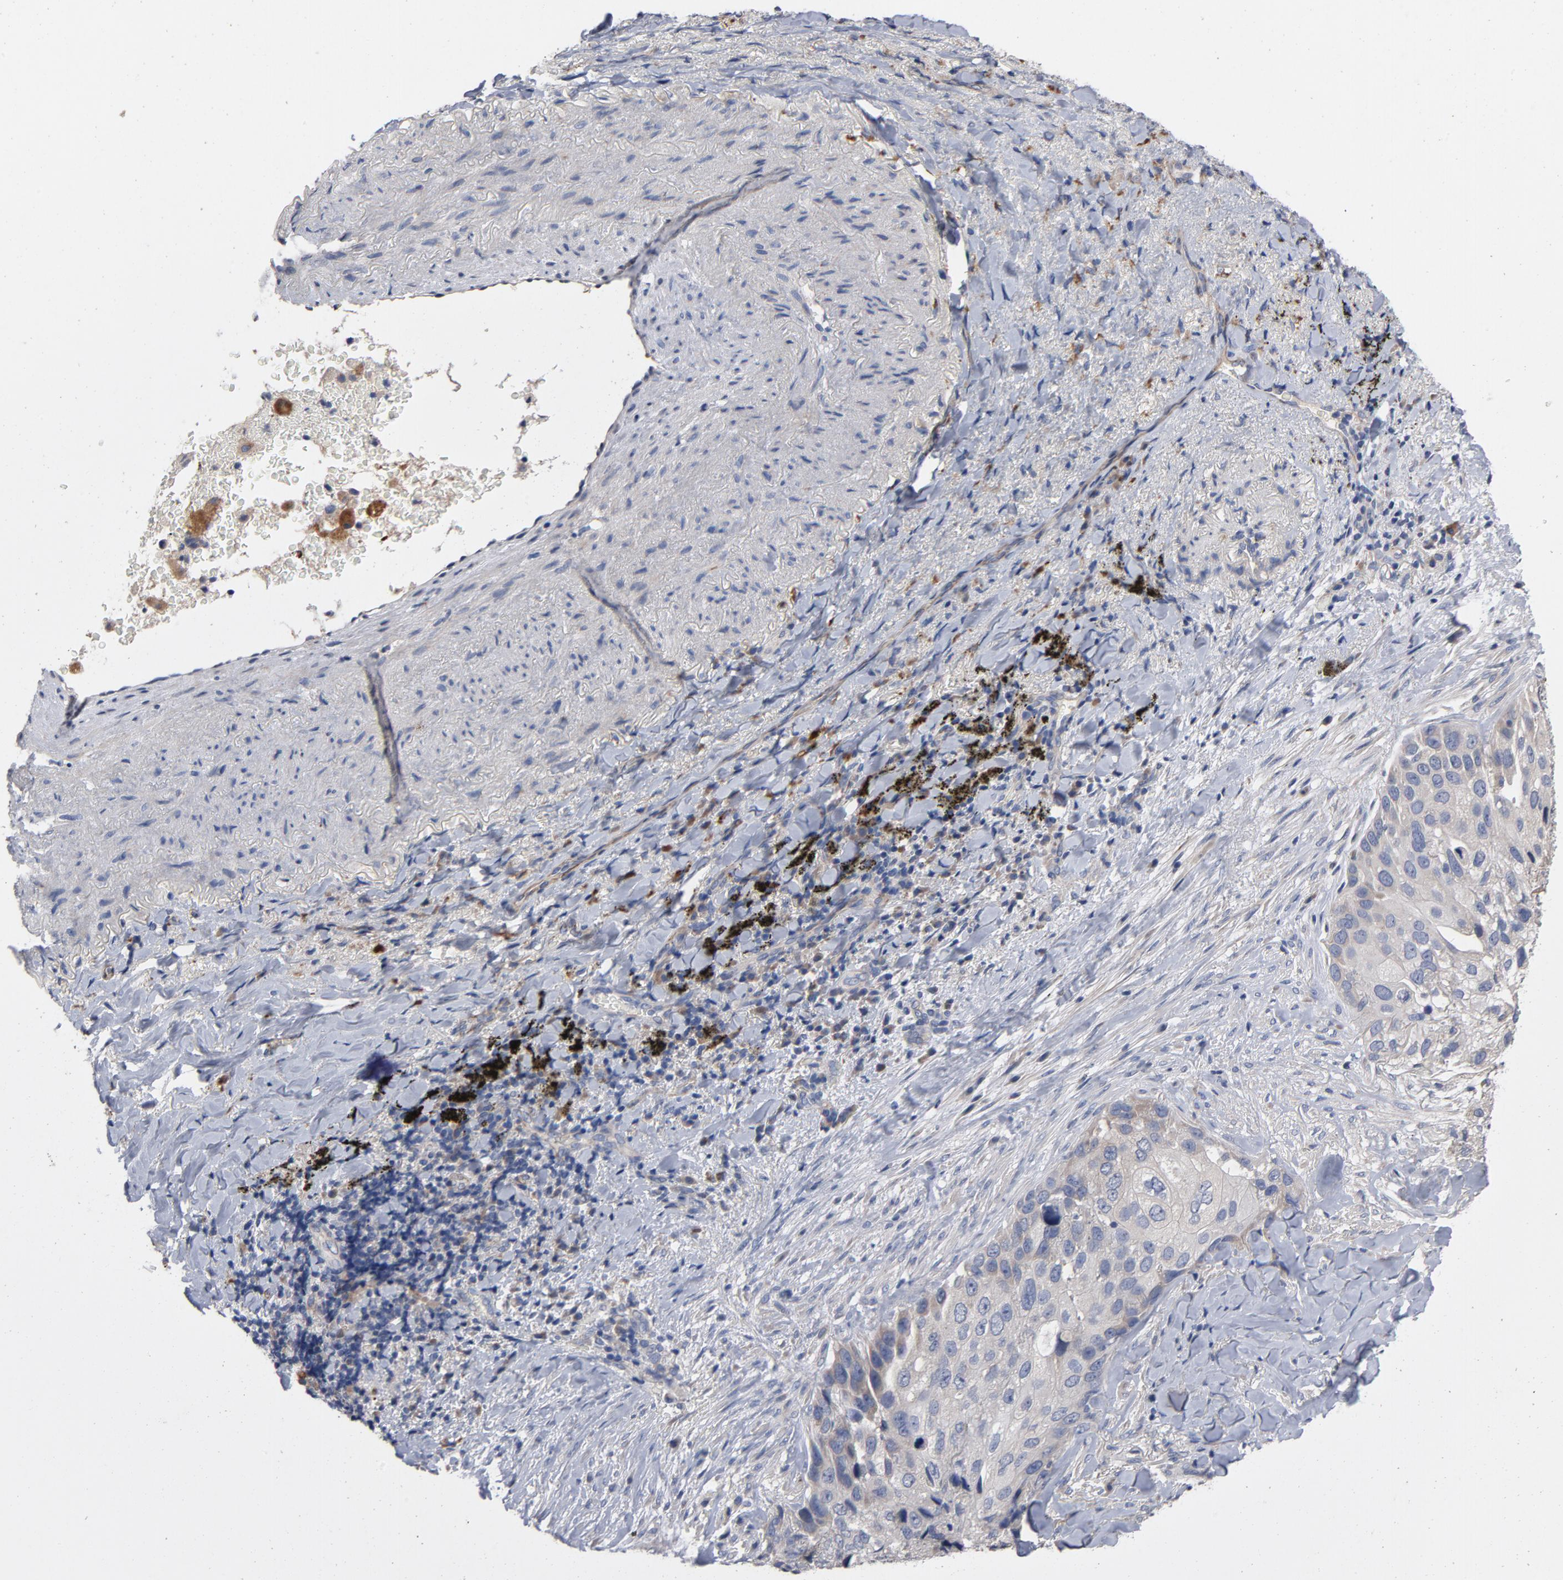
{"staining": {"intensity": "weak", "quantity": "25%-75%", "location": "cytoplasmic/membranous"}, "tissue": "lung cancer", "cell_type": "Tumor cells", "image_type": "cancer", "snomed": [{"axis": "morphology", "description": "Squamous cell carcinoma, NOS"}, {"axis": "topography", "description": "Lung"}], "caption": "Lung squamous cell carcinoma stained with immunohistochemistry (IHC) displays weak cytoplasmic/membranous staining in approximately 25%-75% of tumor cells.", "gene": "CCDC134", "patient": {"sex": "male", "age": 54}}